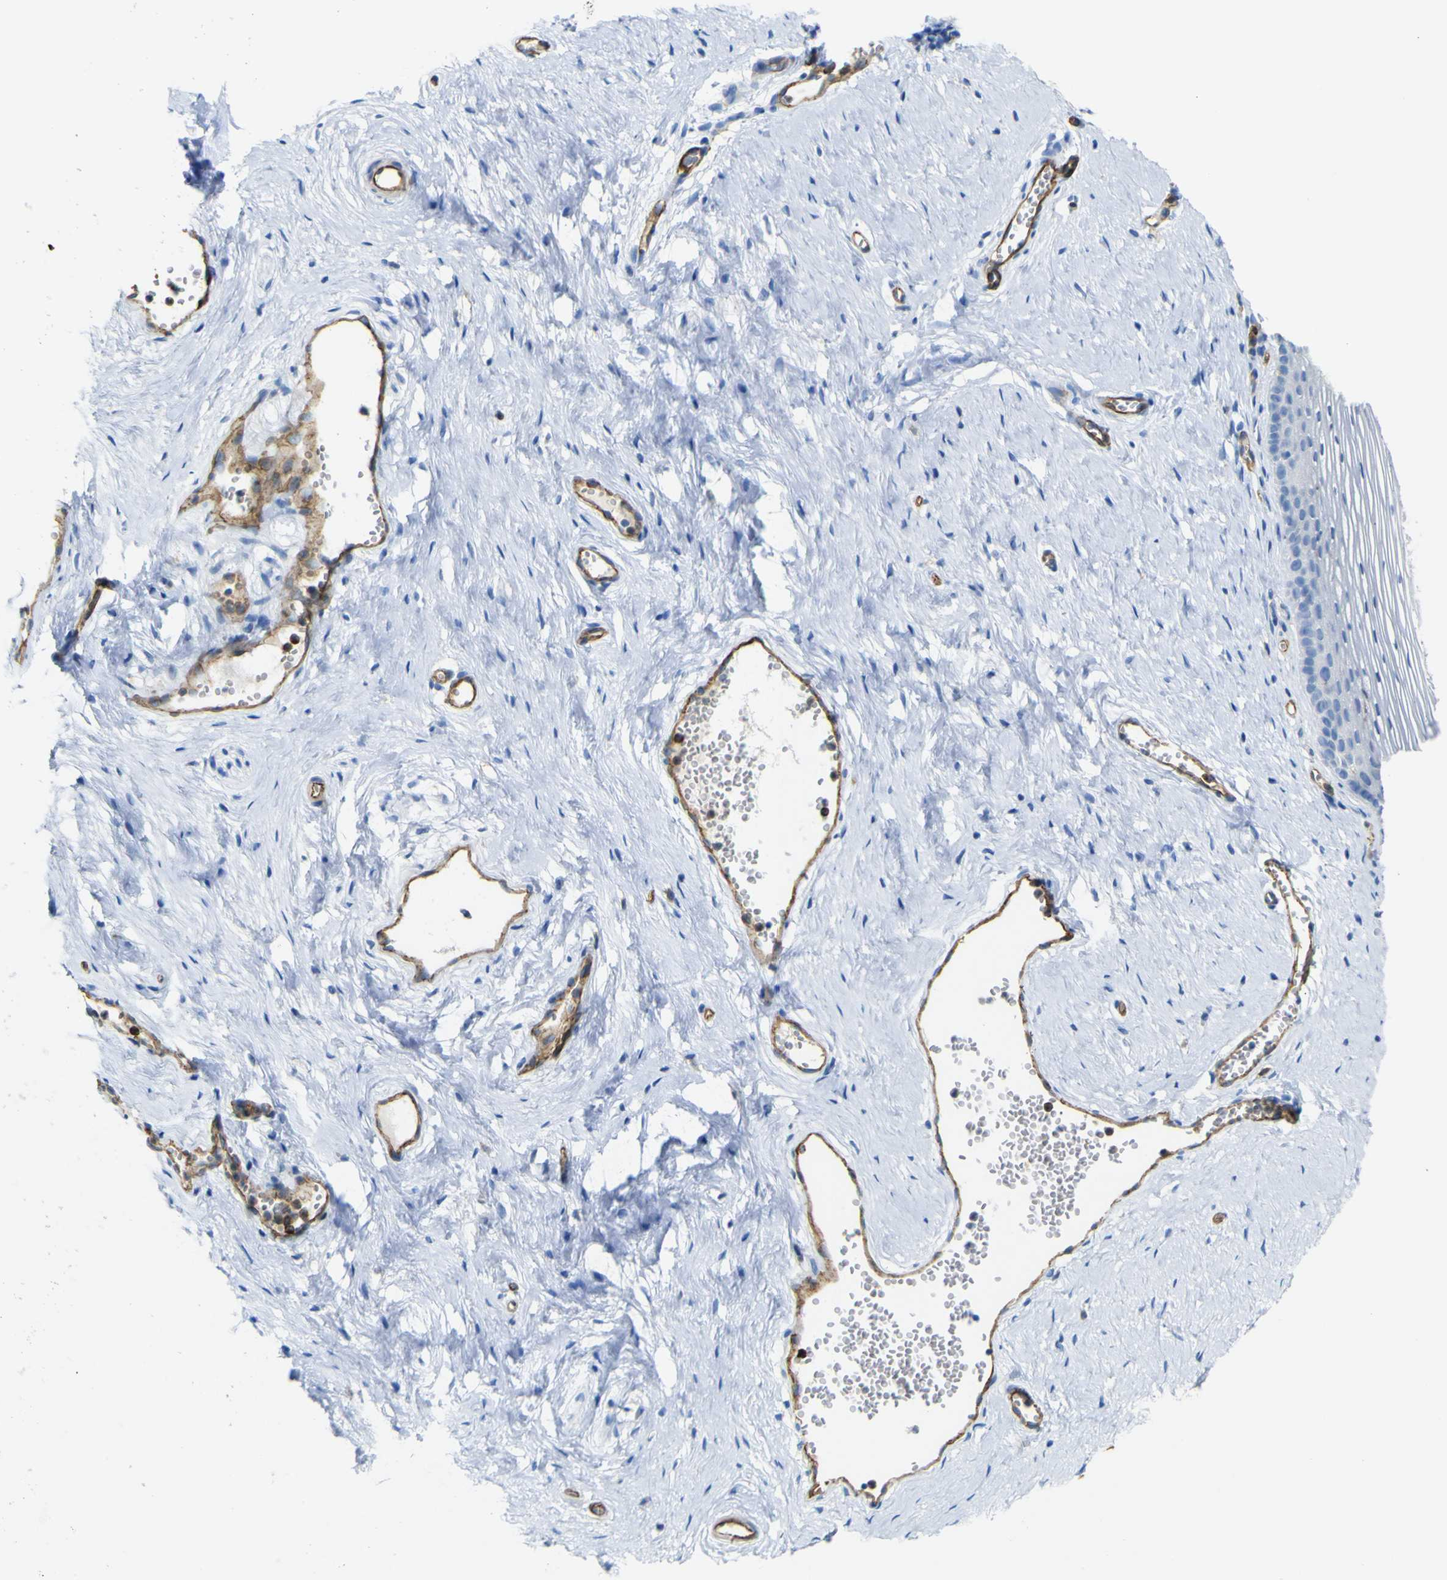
{"staining": {"intensity": "negative", "quantity": "none", "location": "none"}, "tissue": "vagina", "cell_type": "Squamous epithelial cells", "image_type": "normal", "snomed": [{"axis": "morphology", "description": "Normal tissue, NOS"}, {"axis": "topography", "description": "Vagina"}], "caption": "IHC histopathology image of benign vagina stained for a protein (brown), which exhibits no expression in squamous epithelial cells.", "gene": "CD93", "patient": {"sex": "female", "age": 32}}